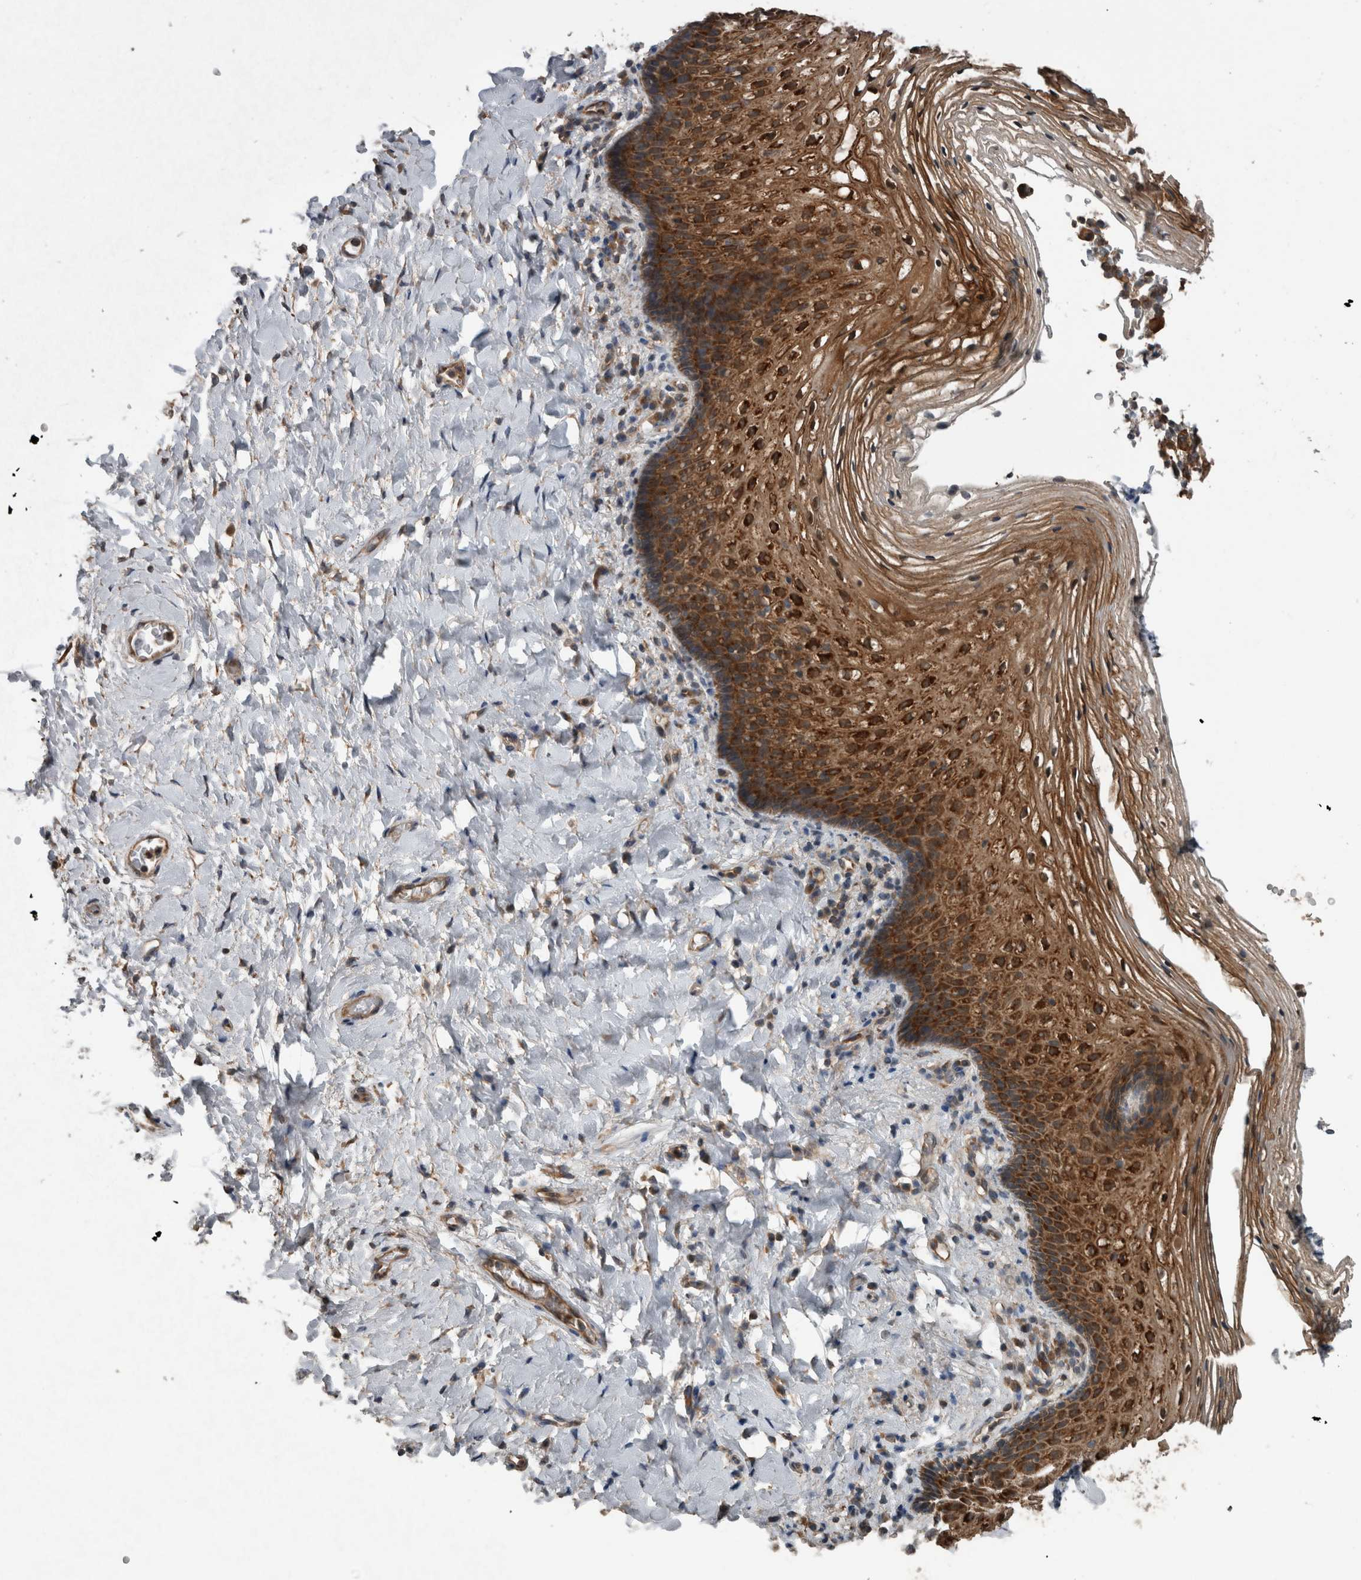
{"staining": {"intensity": "strong", "quantity": ">75%", "location": "cytoplasmic/membranous"}, "tissue": "vagina", "cell_type": "Squamous epithelial cells", "image_type": "normal", "snomed": [{"axis": "morphology", "description": "Normal tissue, NOS"}, {"axis": "topography", "description": "Vagina"}], "caption": "Strong cytoplasmic/membranous staining is present in approximately >75% of squamous epithelial cells in unremarkable vagina. (IHC, brightfield microscopy, high magnification).", "gene": "RIOK3", "patient": {"sex": "female", "age": 60}}